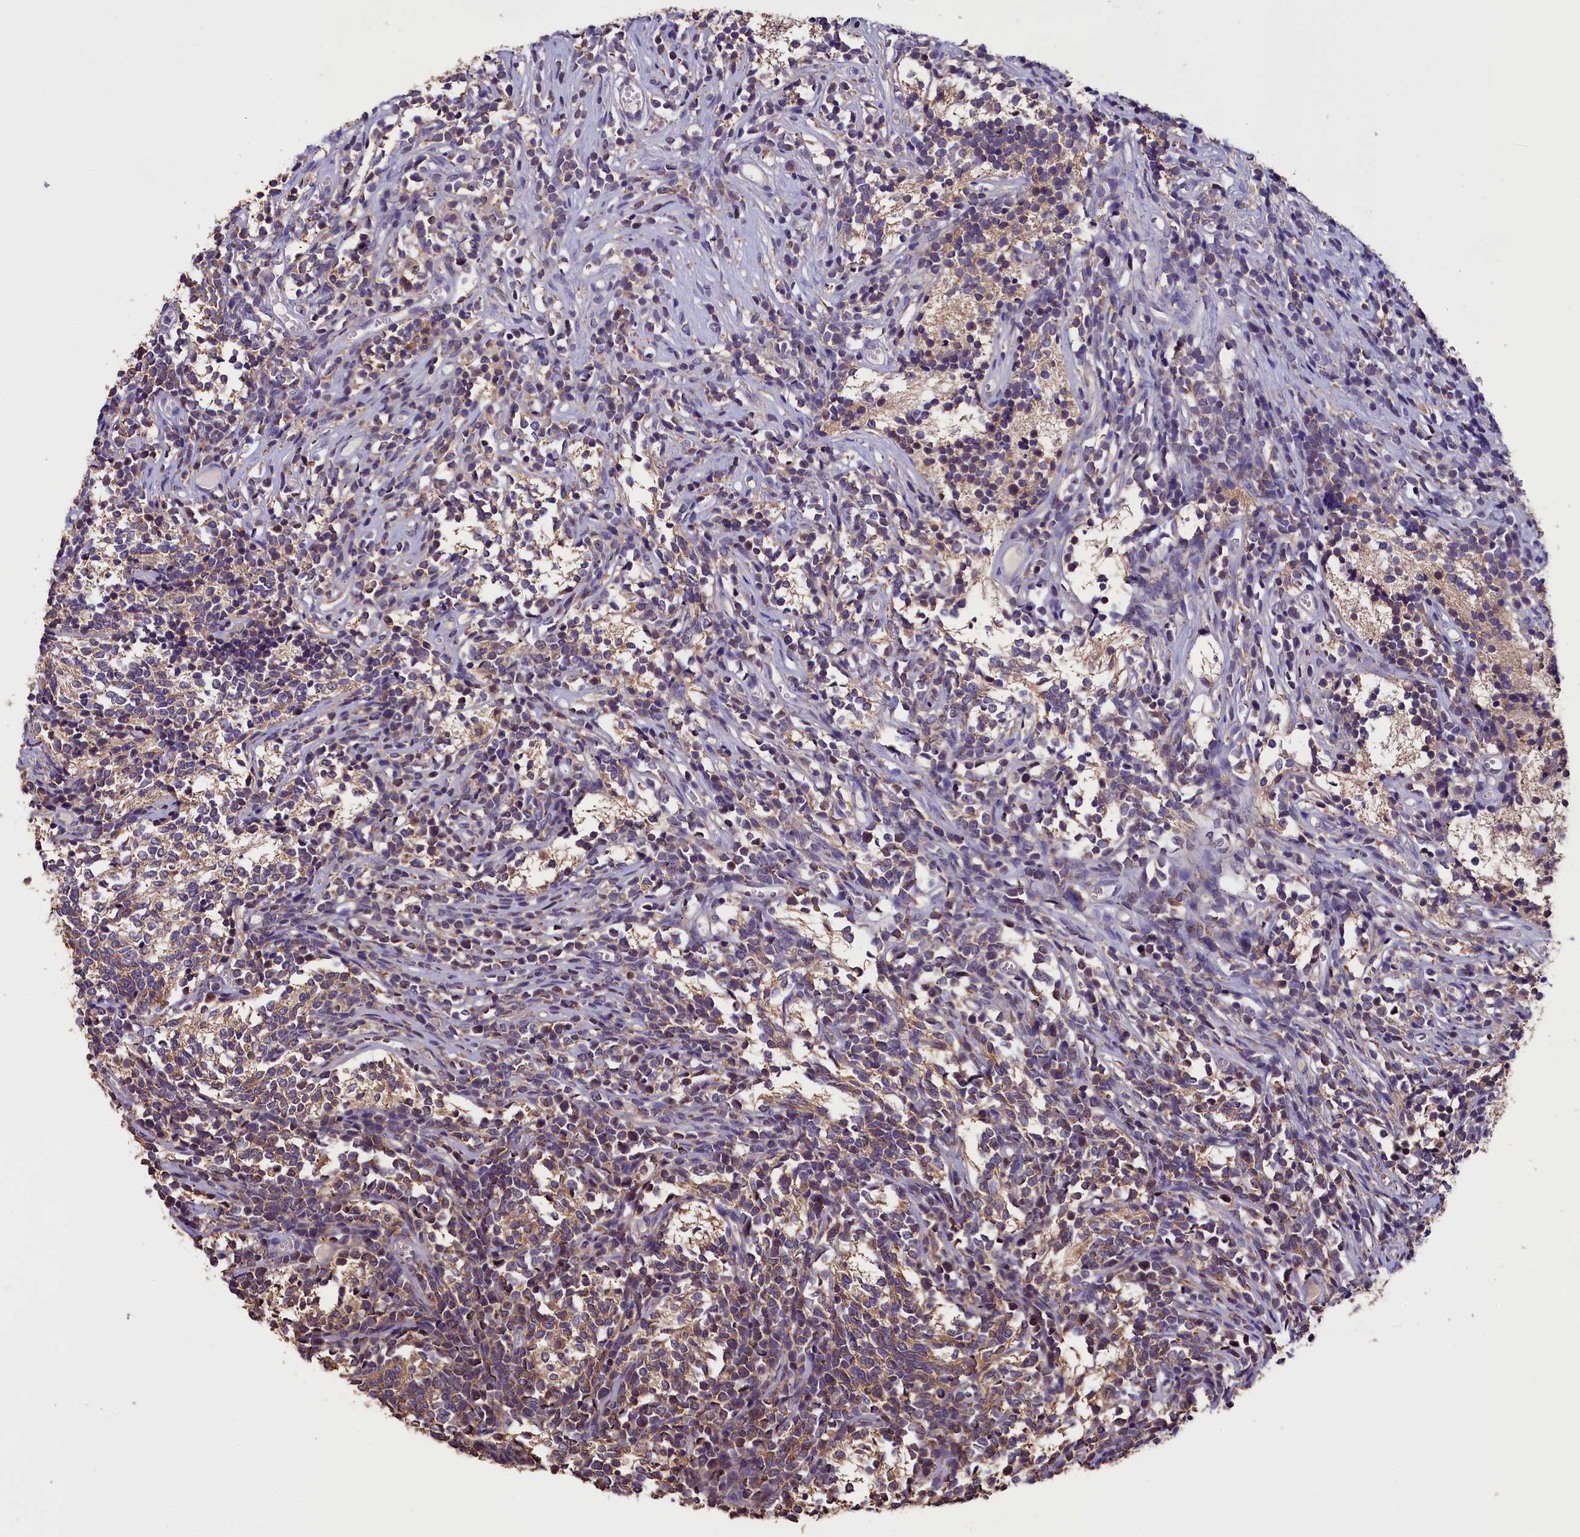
{"staining": {"intensity": "moderate", "quantity": "25%-75%", "location": "cytoplasmic/membranous"}, "tissue": "glioma", "cell_type": "Tumor cells", "image_type": "cancer", "snomed": [{"axis": "morphology", "description": "Glioma, malignant, Low grade"}, {"axis": "topography", "description": "Brain"}], "caption": "Brown immunohistochemical staining in malignant glioma (low-grade) reveals moderate cytoplasmic/membranous expression in about 25%-75% of tumor cells.", "gene": "ENKD1", "patient": {"sex": "female", "age": 1}}